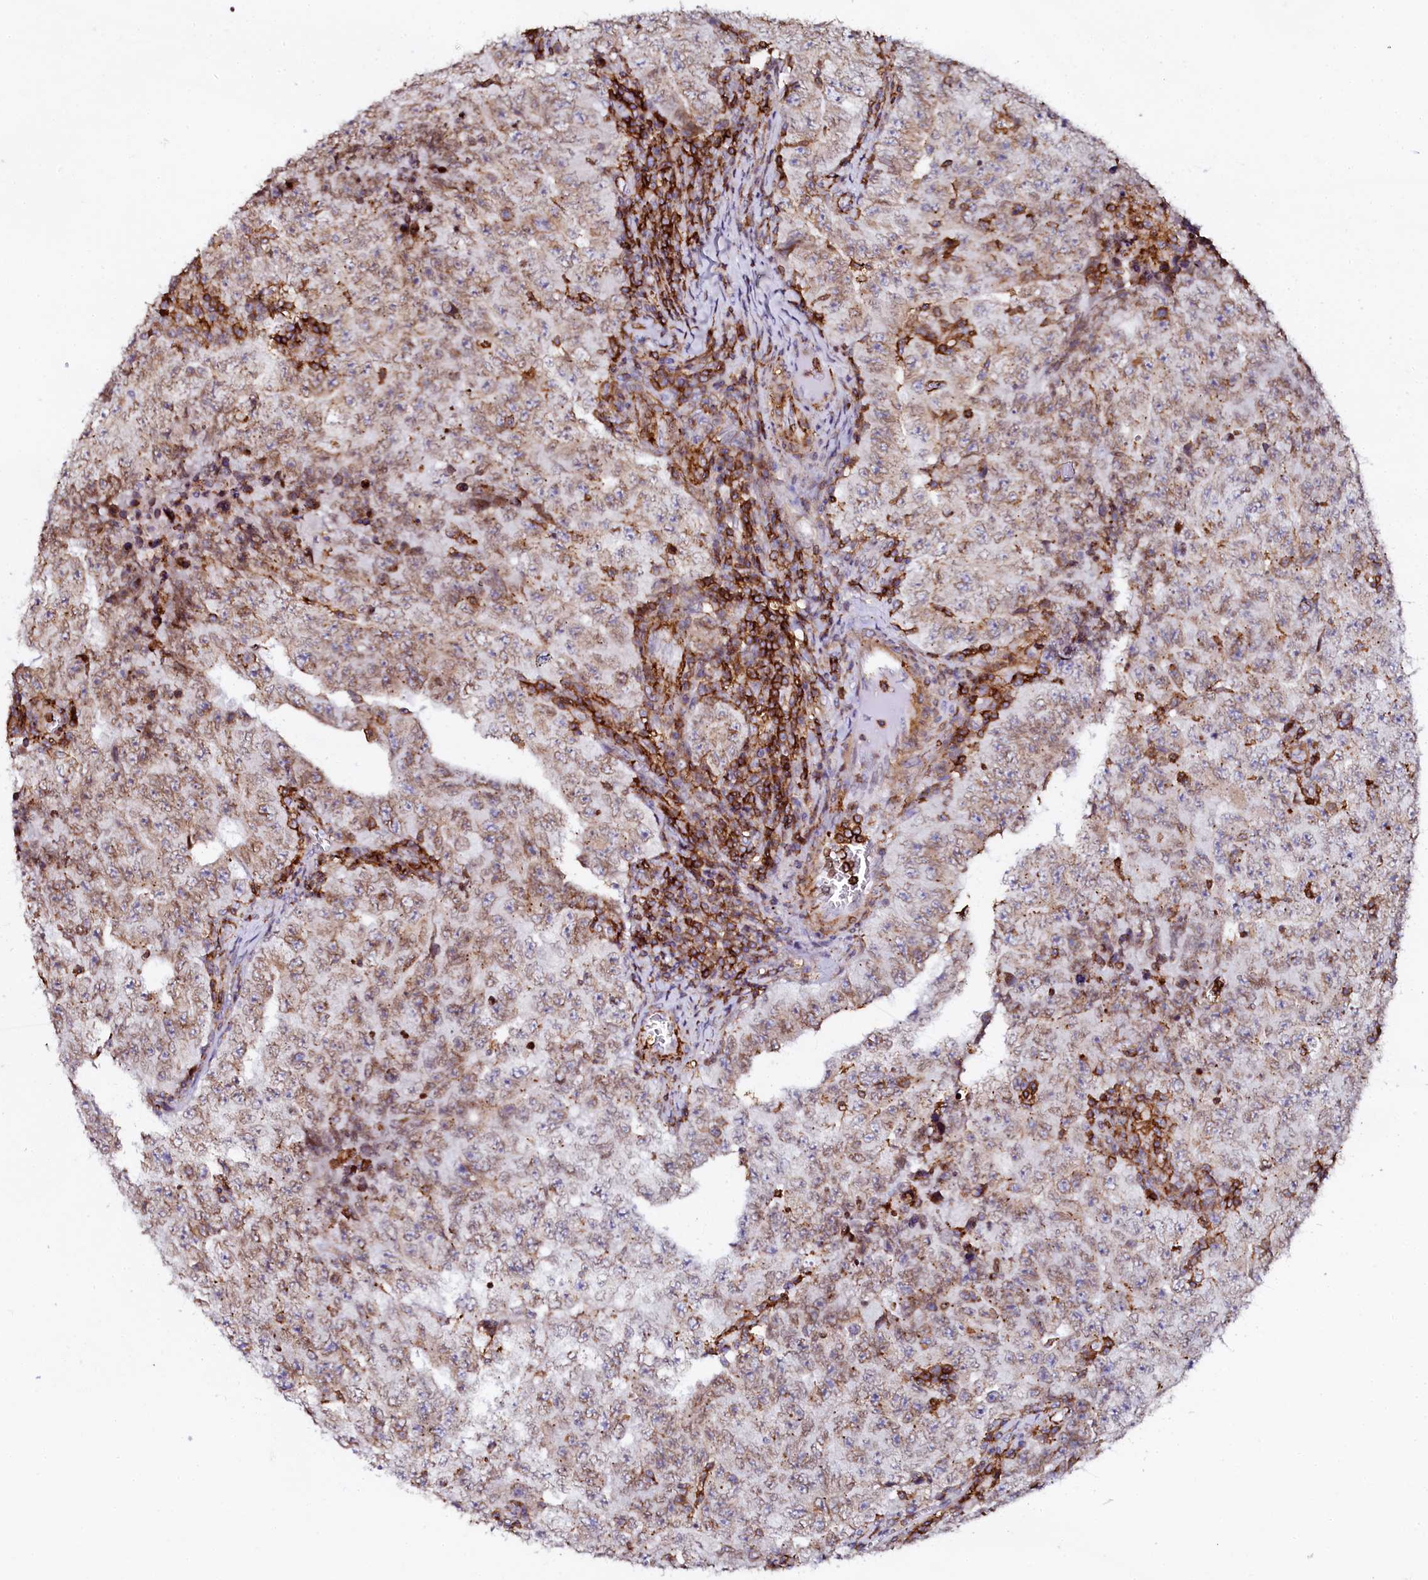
{"staining": {"intensity": "weak", "quantity": ">75%", "location": "cytoplasmic/membranous"}, "tissue": "testis cancer", "cell_type": "Tumor cells", "image_type": "cancer", "snomed": [{"axis": "morphology", "description": "Carcinoma, Embryonal, NOS"}, {"axis": "topography", "description": "Testis"}], "caption": "Tumor cells demonstrate weak cytoplasmic/membranous staining in about >75% of cells in testis cancer.", "gene": "AAAS", "patient": {"sex": "male", "age": 26}}